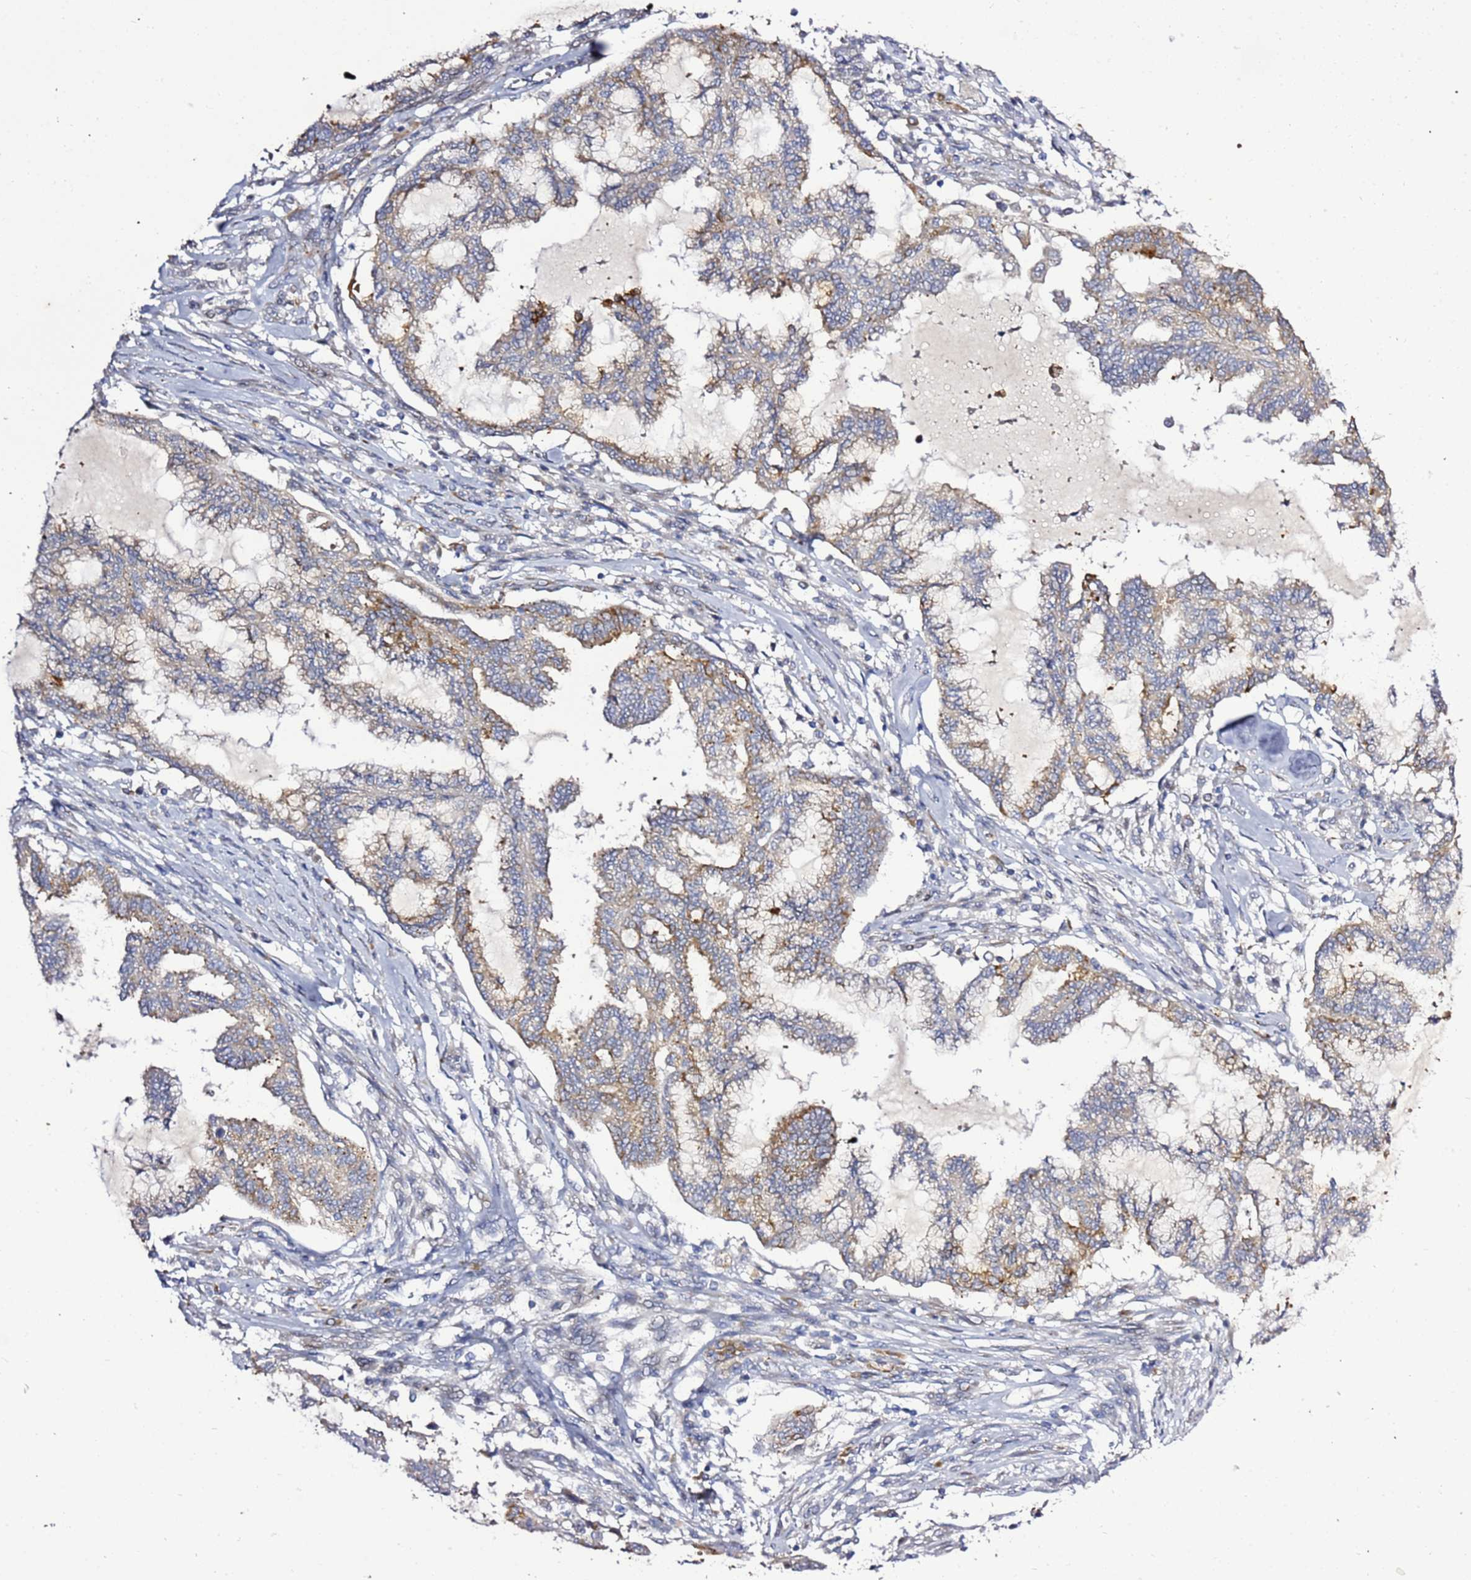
{"staining": {"intensity": "moderate", "quantity": "25%-75%", "location": "cytoplasmic/membranous"}, "tissue": "endometrial cancer", "cell_type": "Tumor cells", "image_type": "cancer", "snomed": [{"axis": "morphology", "description": "Adenocarcinoma, NOS"}, {"axis": "topography", "description": "Endometrium"}], "caption": "Immunohistochemical staining of endometrial adenocarcinoma exhibits medium levels of moderate cytoplasmic/membranous protein positivity in approximately 25%-75% of tumor cells.", "gene": "NOL8", "patient": {"sex": "female", "age": 86}}